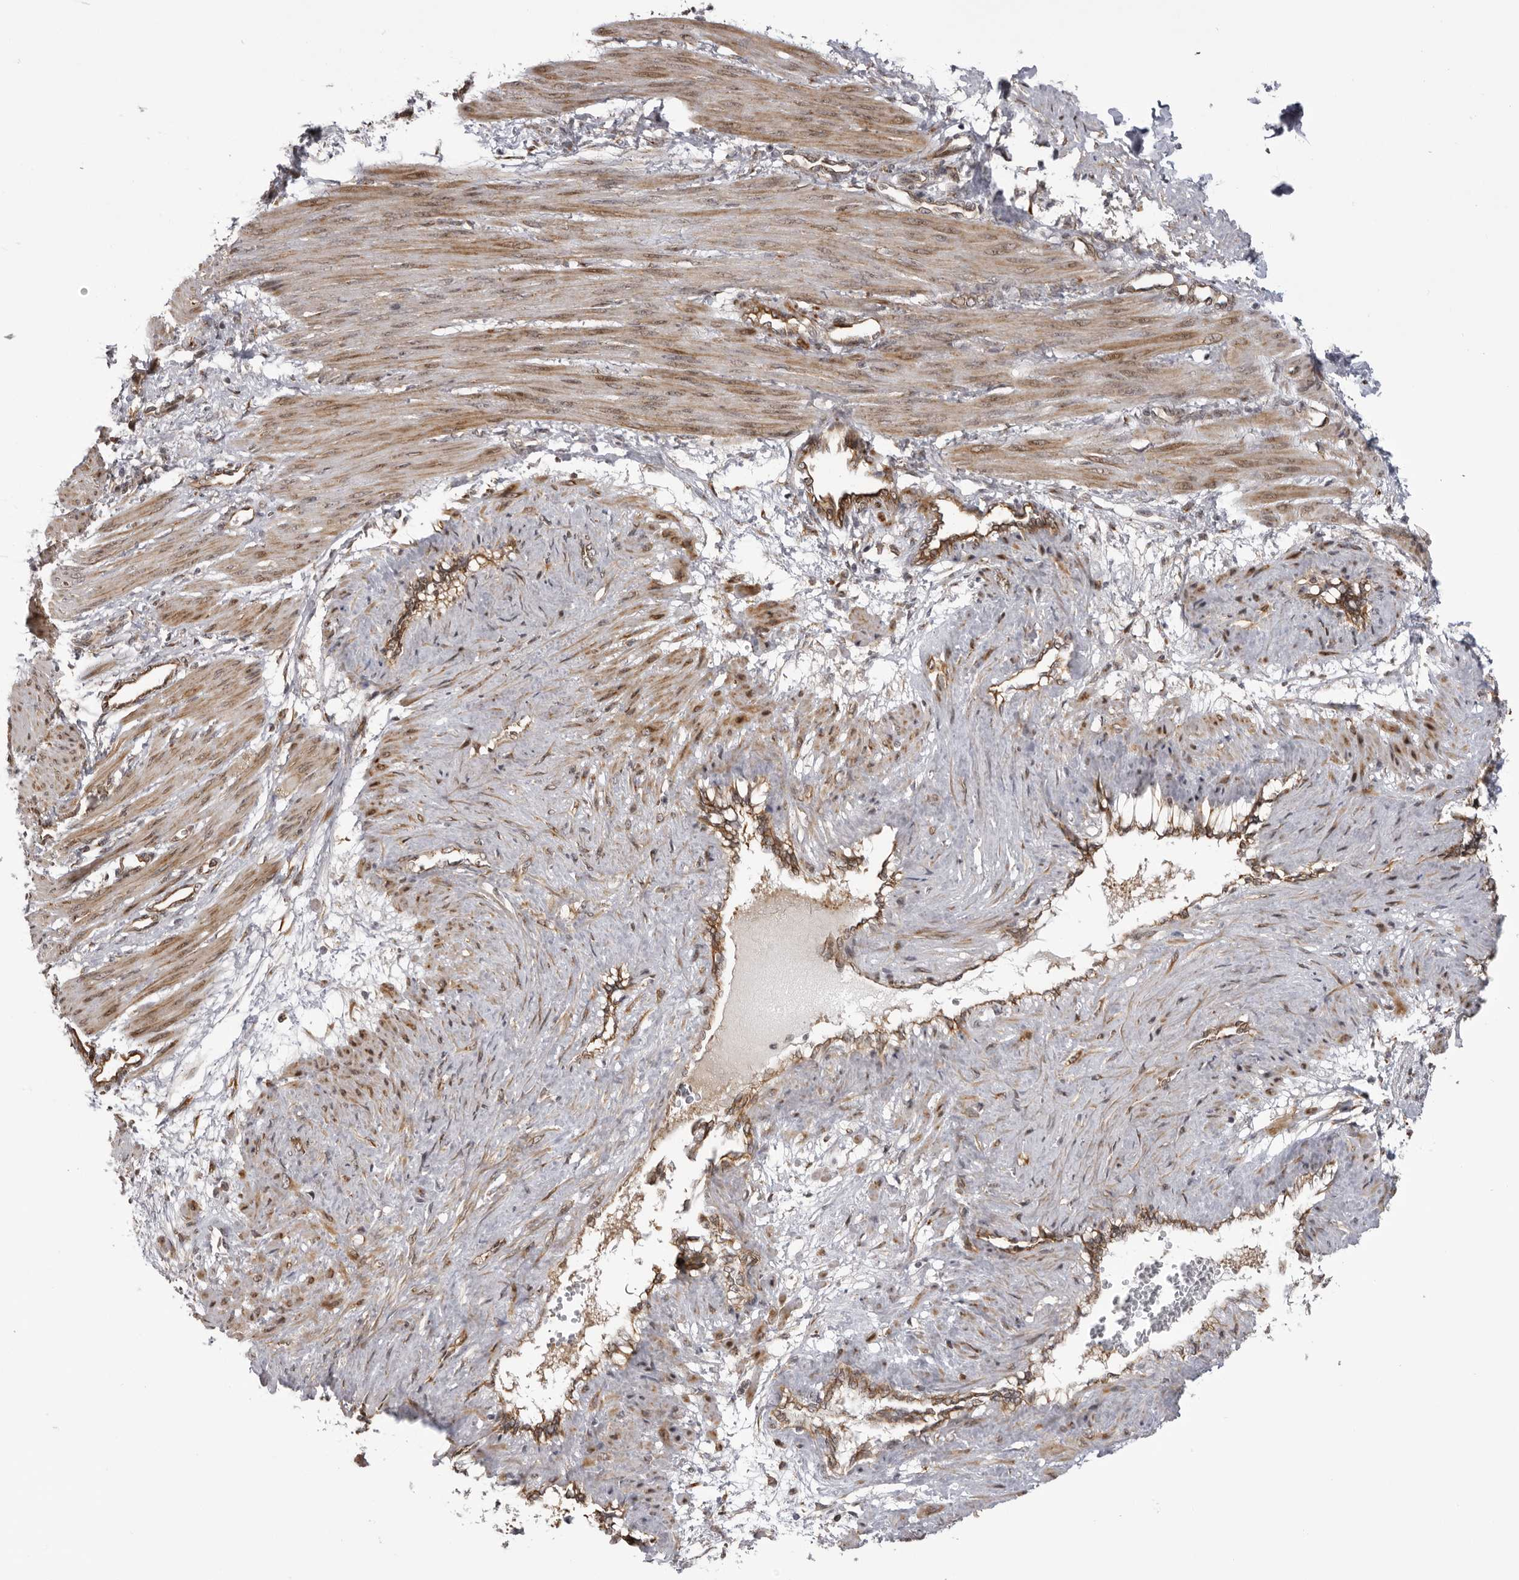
{"staining": {"intensity": "moderate", "quantity": "<25%", "location": "cytoplasmic/membranous,nuclear"}, "tissue": "smooth muscle", "cell_type": "Smooth muscle cells", "image_type": "normal", "snomed": [{"axis": "morphology", "description": "Normal tissue, NOS"}, {"axis": "topography", "description": "Endometrium"}], "caption": "Brown immunohistochemical staining in benign smooth muscle reveals moderate cytoplasmic/membranous,nuclear staining in about <25% of smooth muscle cells.", "gene": "DNAH14", "patient": {"sex": "female", "age": 33}}